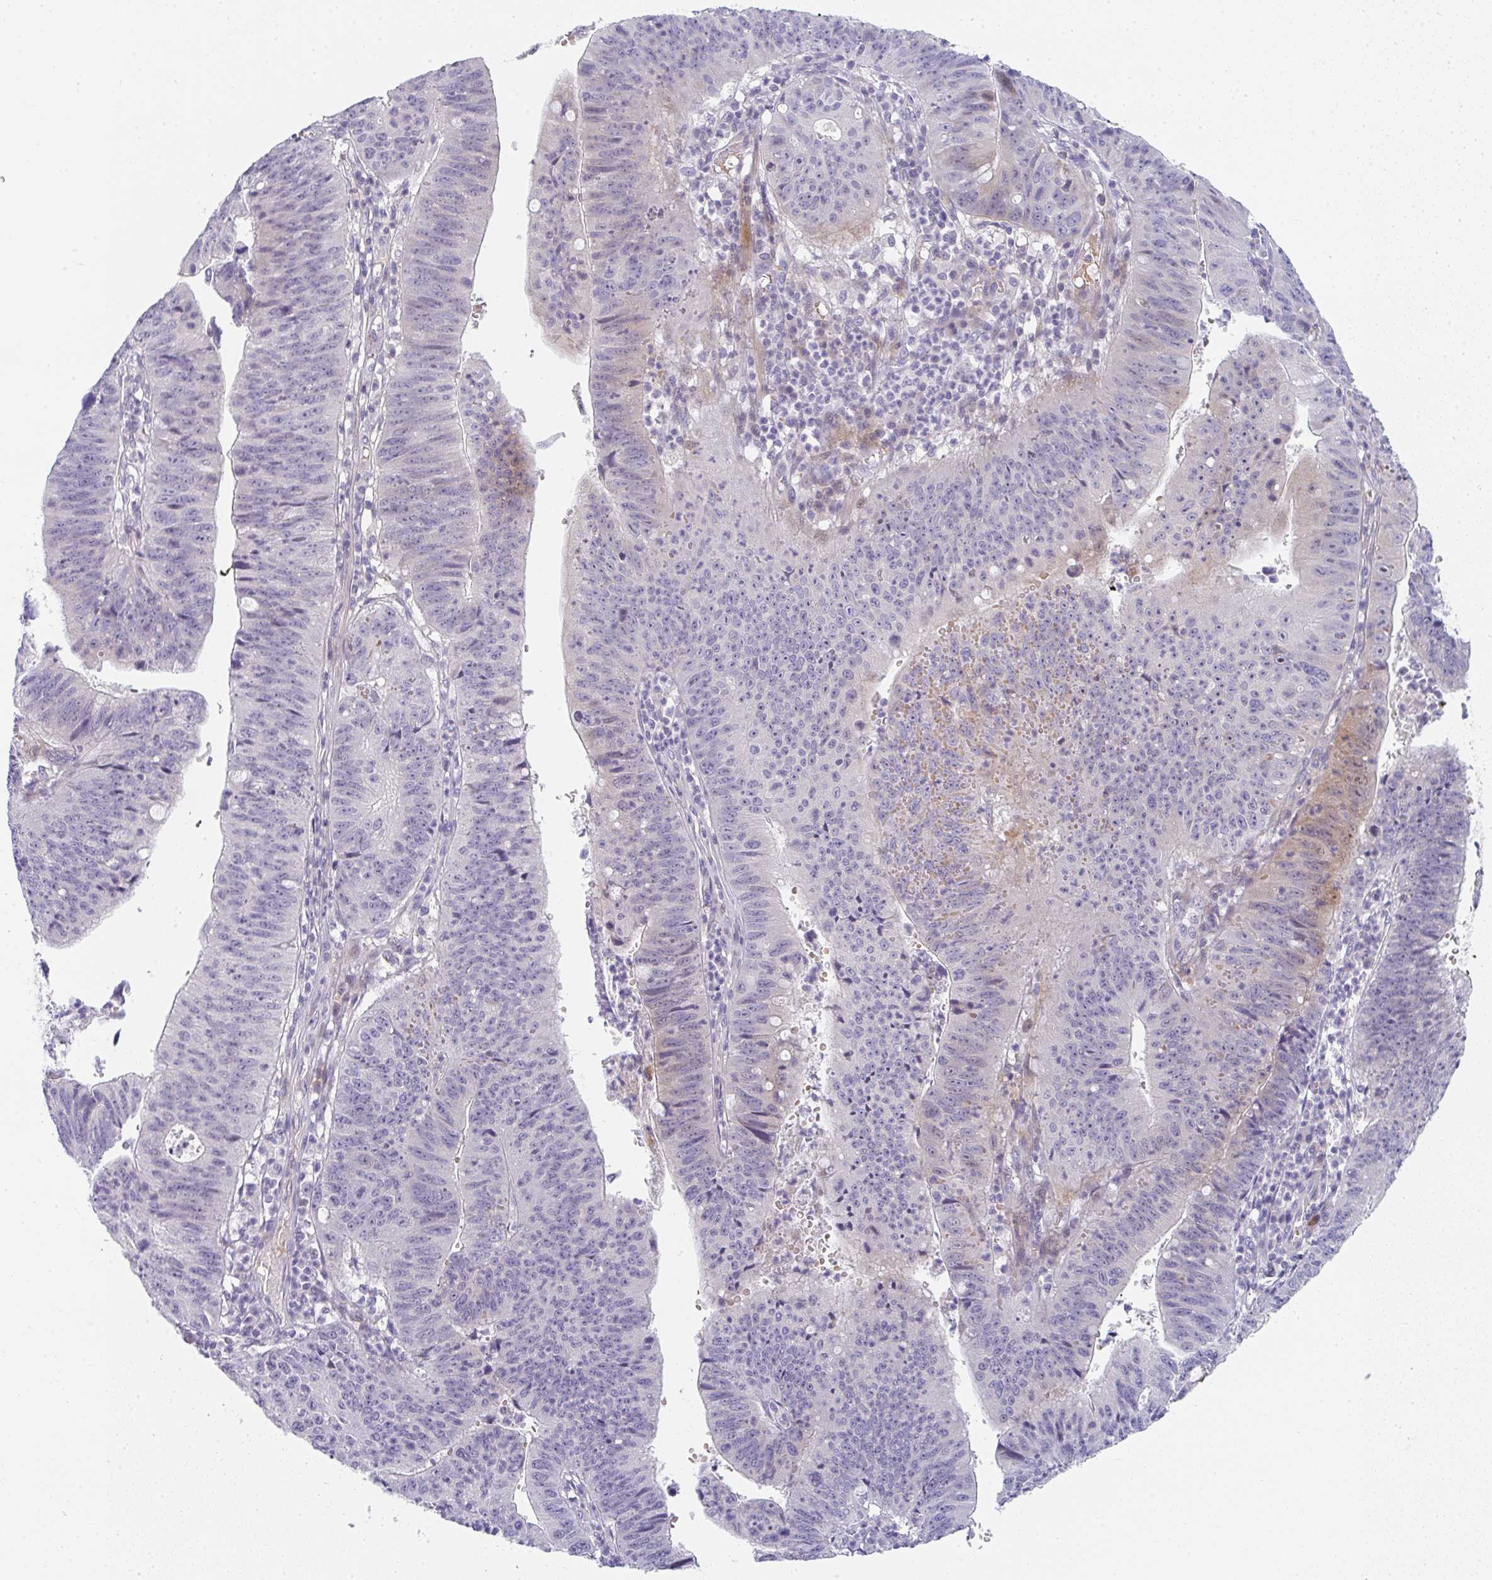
{"staining": {"intensity": "weak", "quantity": "<25%", "location": "cytoplasmic/membranous"}, "tissue": "stomach cancer", "cell_type": "Tumor cells", "image_type": "cancer", "snomed": [{"axis": "morphology", "description": "Adenocarcinoma, NOS"}, {"axis": "topography", "description": "Stomach"}], "caption": "Immunohistochemical staining of stomach cancer (adenocarcinoma) reveals no significant staining in tumor cells.", "gene": "NEU2", "patient": {"sex": "male", "age": 59}}